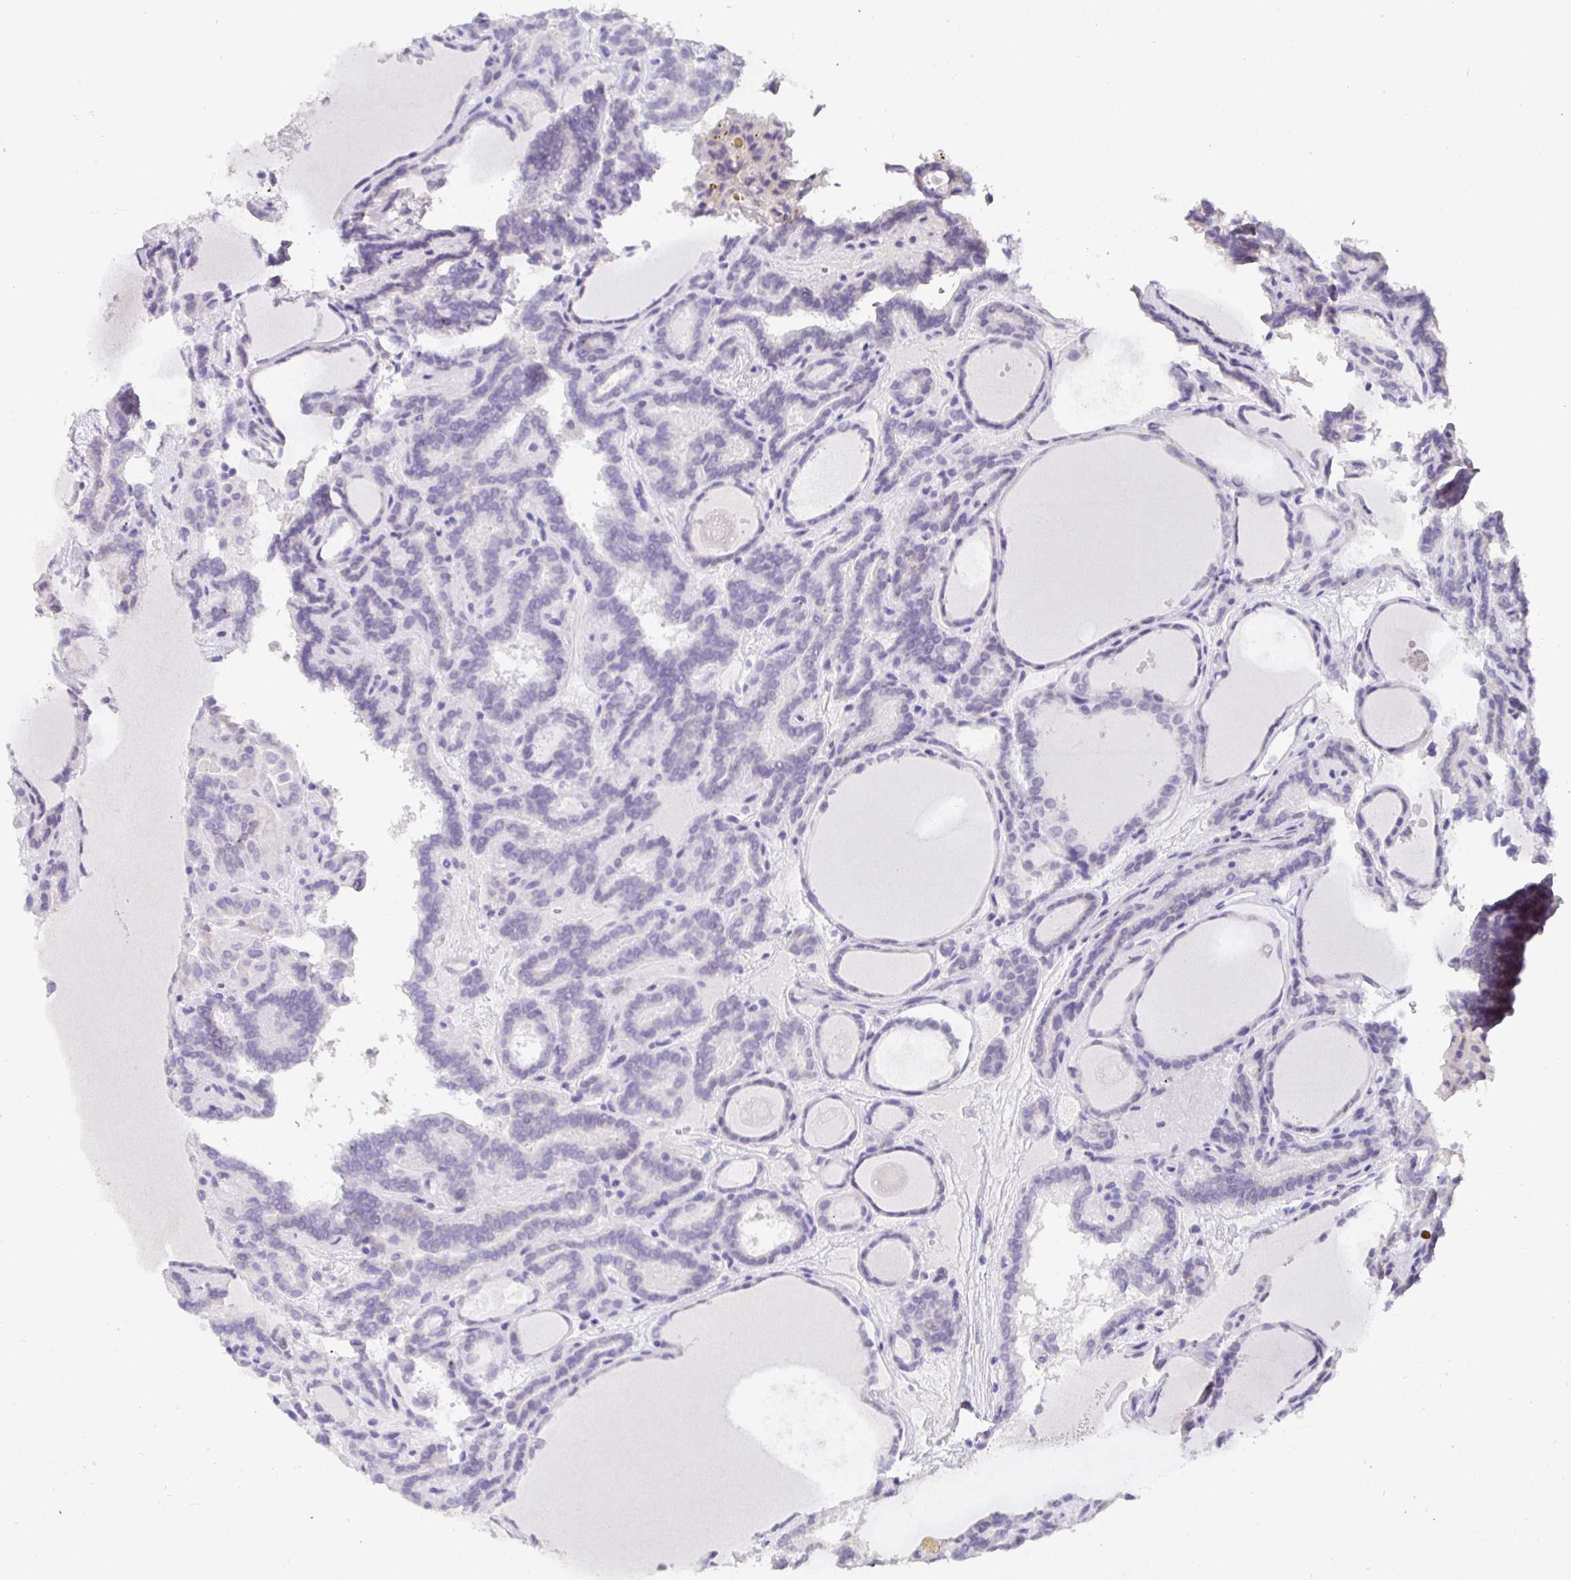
{"staining": {"intensity": "negative", "quantity": "none", "location": "none"}, "tissue": "thyroid cancer", "cell_type": "Tumor cells", "image_type": "cancer", "snomed": [{"axis": "morphology", "description": "Papillary adenocarcinoma, NOS"}, {"axis": "topography", "description": "Thyroid gland"}], "caption": "Tumor cells are negative for protein expression in human papillary adenocarcinoma (thyroid).", "gene": "SATB1", "patient": {"sex": "female", "age": 46}}